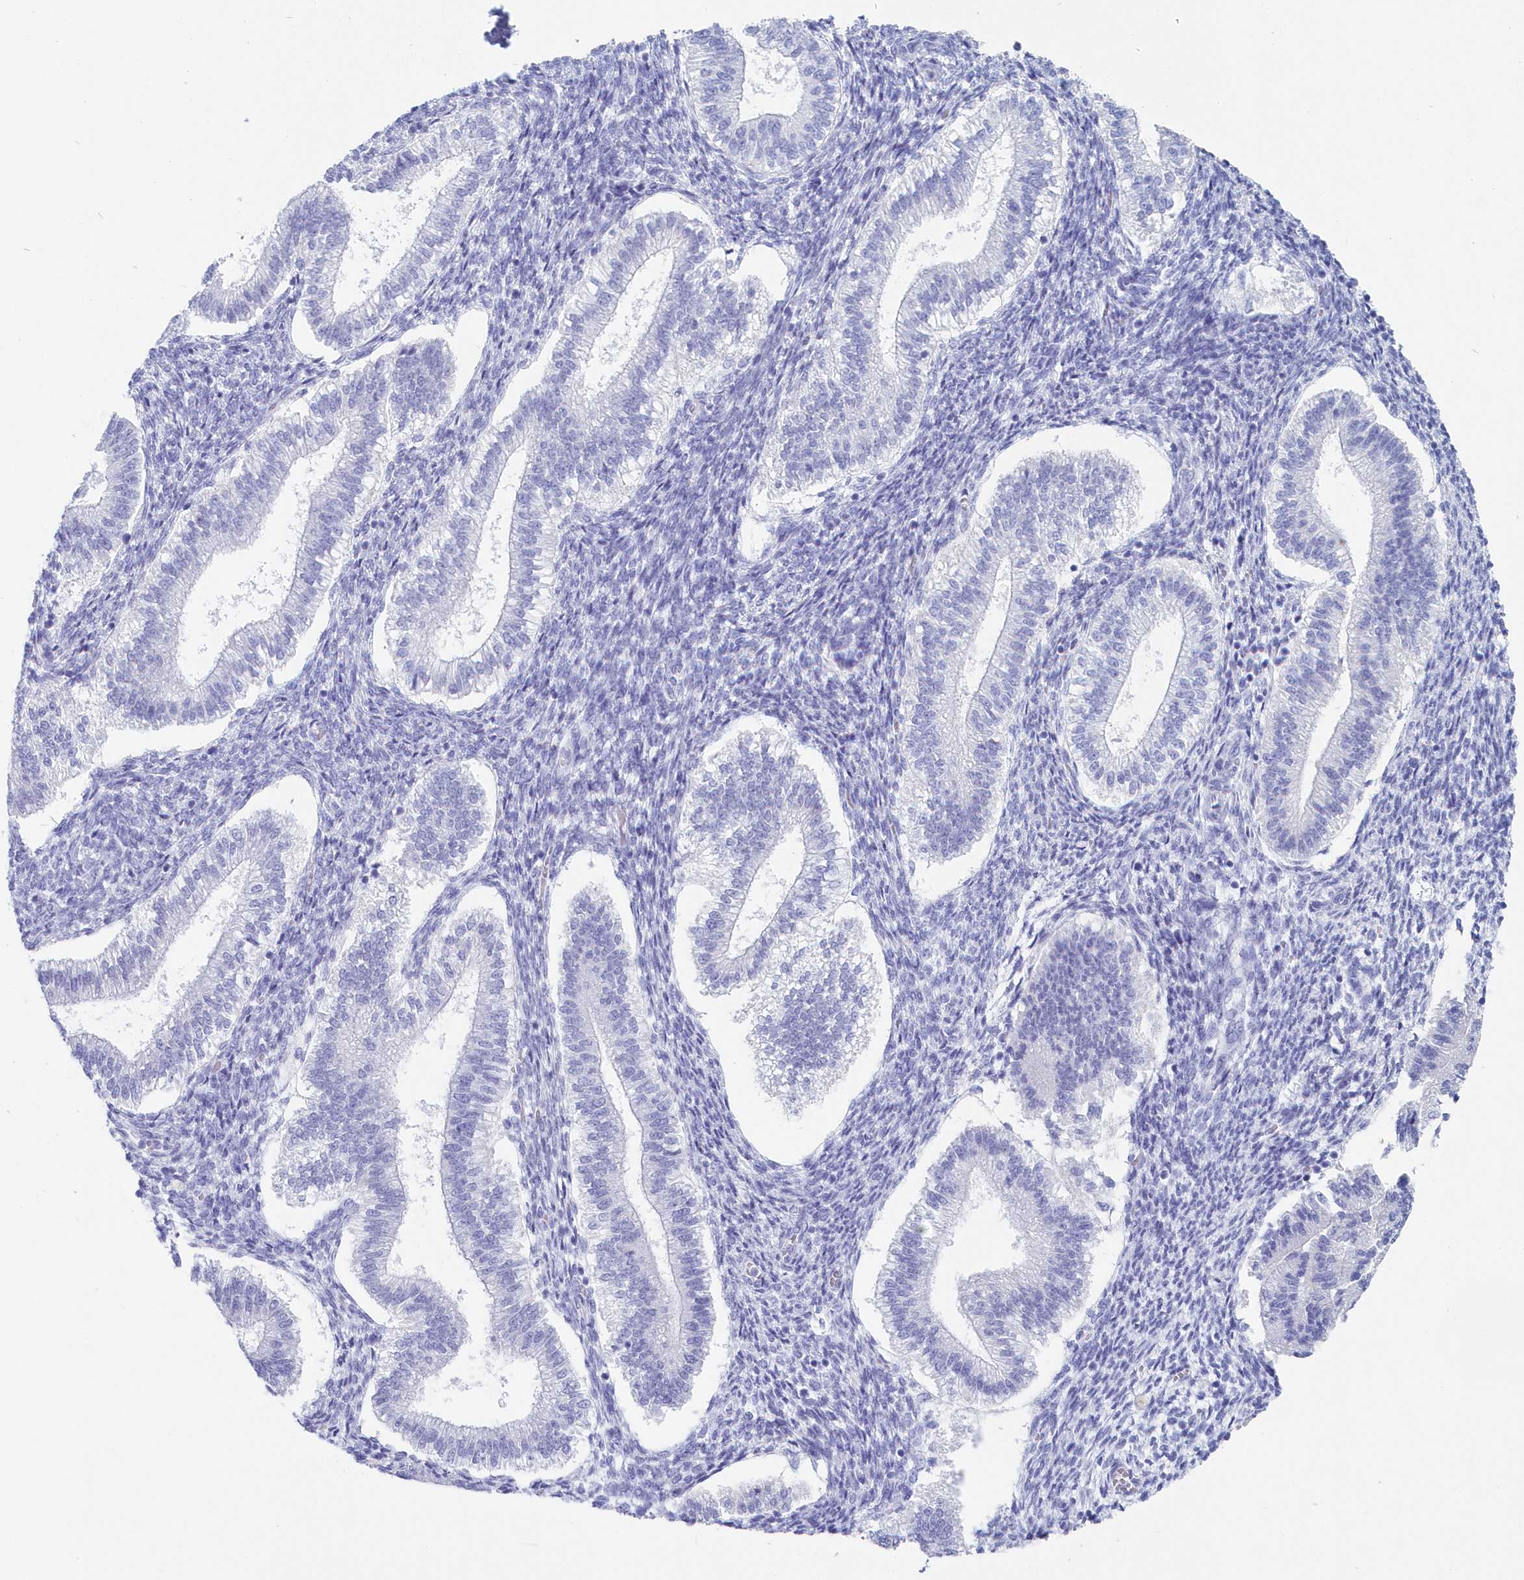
{"staining": {"intensity": "negative", "quantity": "none", "location": "none"}, "tissue": "endometrium", "cell_type": "Cells in endometrial stroma", "image_type": "normal", "snomed": [{"axis": "morphology", "description": "Normal tissue, NOS"}, {"axis": "topography", "description": "Endometrium"}], "caption": "The IHC histopathology image has no significant expression in cells in endometrial stroma of endometrium. The staining was performed using DAB (3,3'-diaminobenzidine) to visualize the protein expression in brown, while the nuclei were stained in blue with hematoxylin (Magnification: 20x).", "gene": "CSNK1G2", "patient": {"sex": "female", "age": 25}}